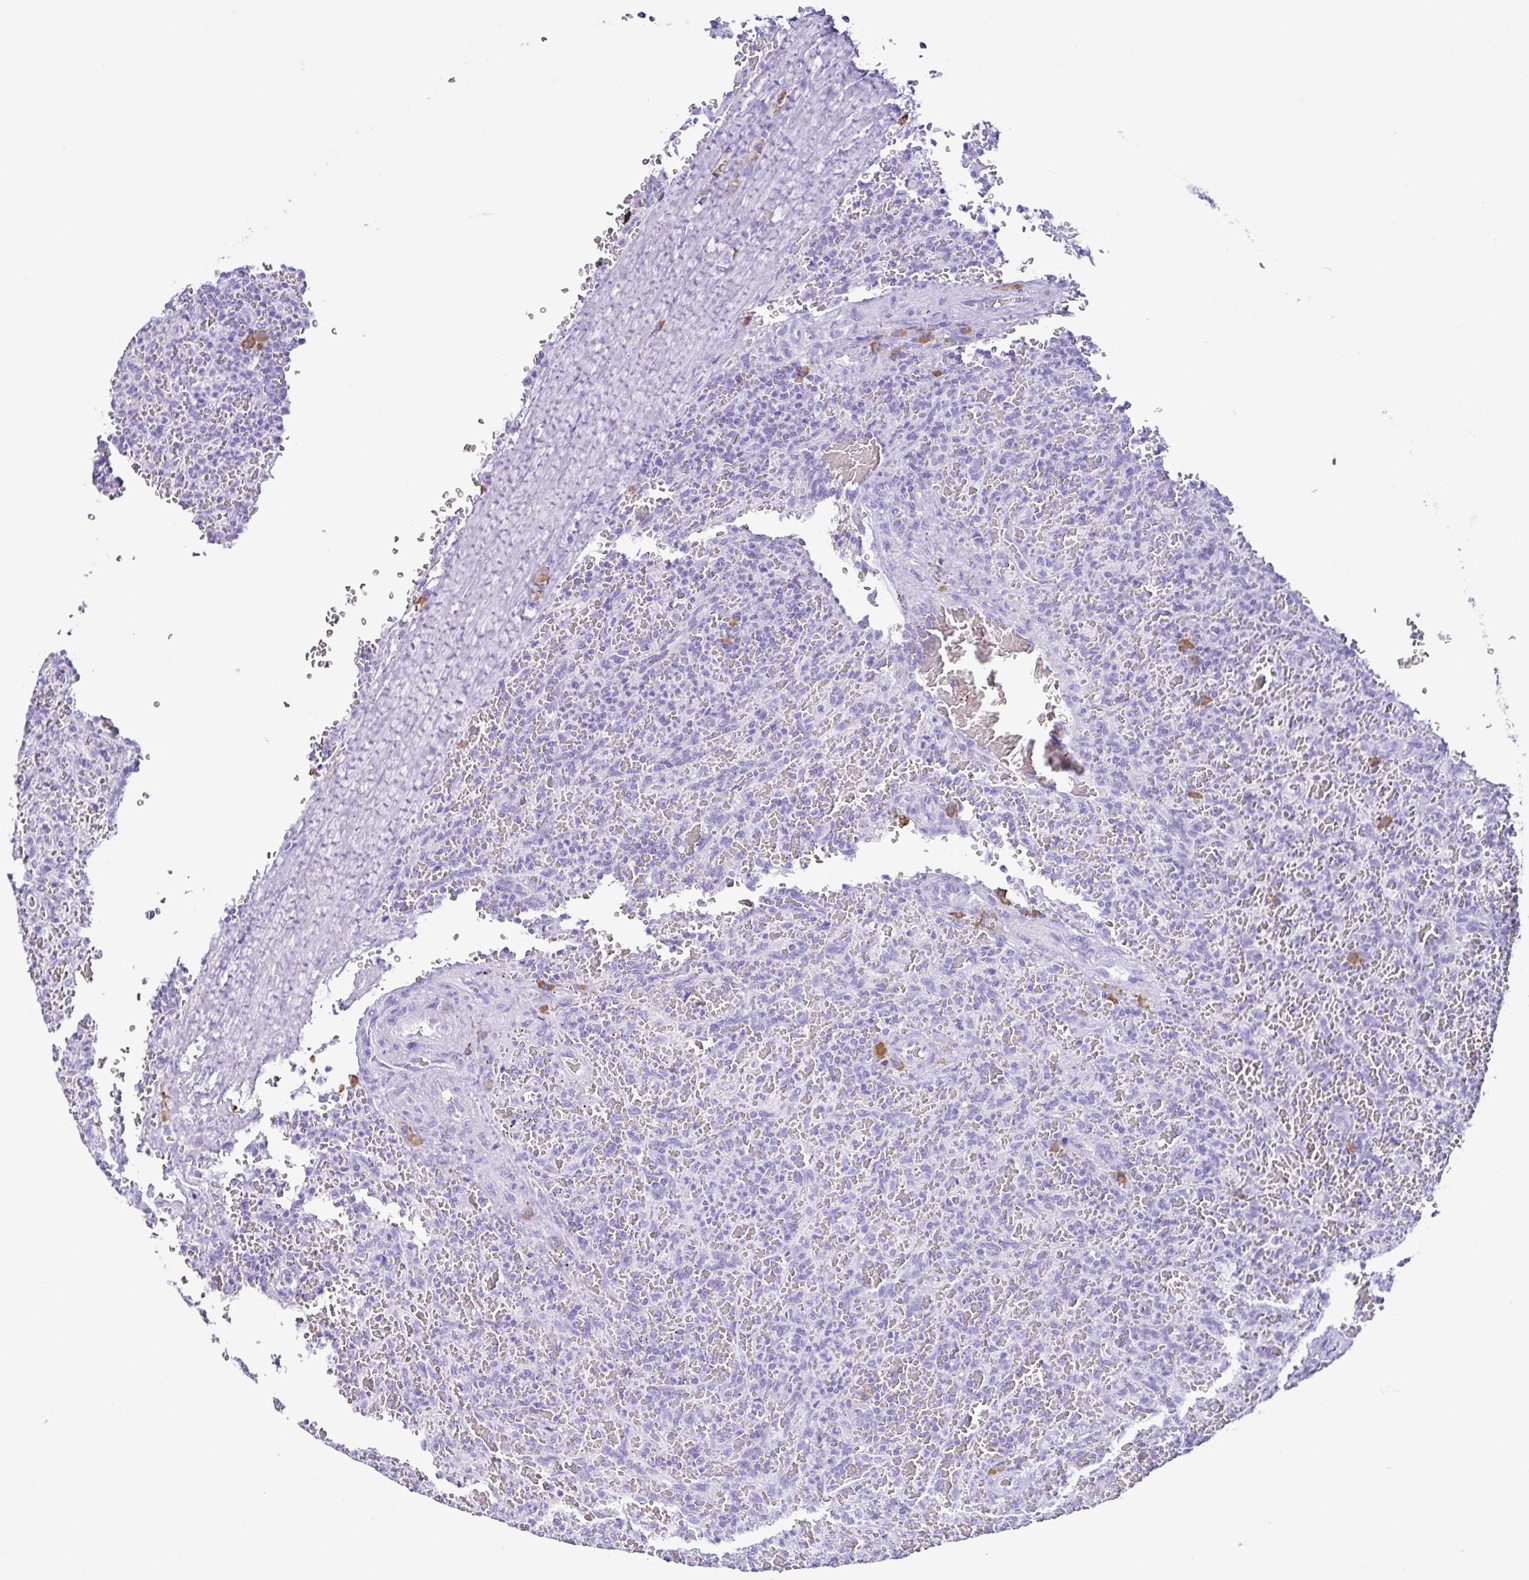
{"staining": {"intensity": "negative", "quantity": "none", "location": "none"}, "tissue": "lymphoma", "cell_type": "Tumor cells", "image_type": "cancer", "snomed": [{"axis": "morphology", "description": "Malignant lymphoma, non-Hodgkin's type, Low grade"}, {"axis": "topography", "description": "Spleen"}], "caption": "Immunohistochemistry of lymphoma demonstrates no positivity in tumor cells.", "gene": "PIGF", "patient": {"sex": "female", "age": 64}}